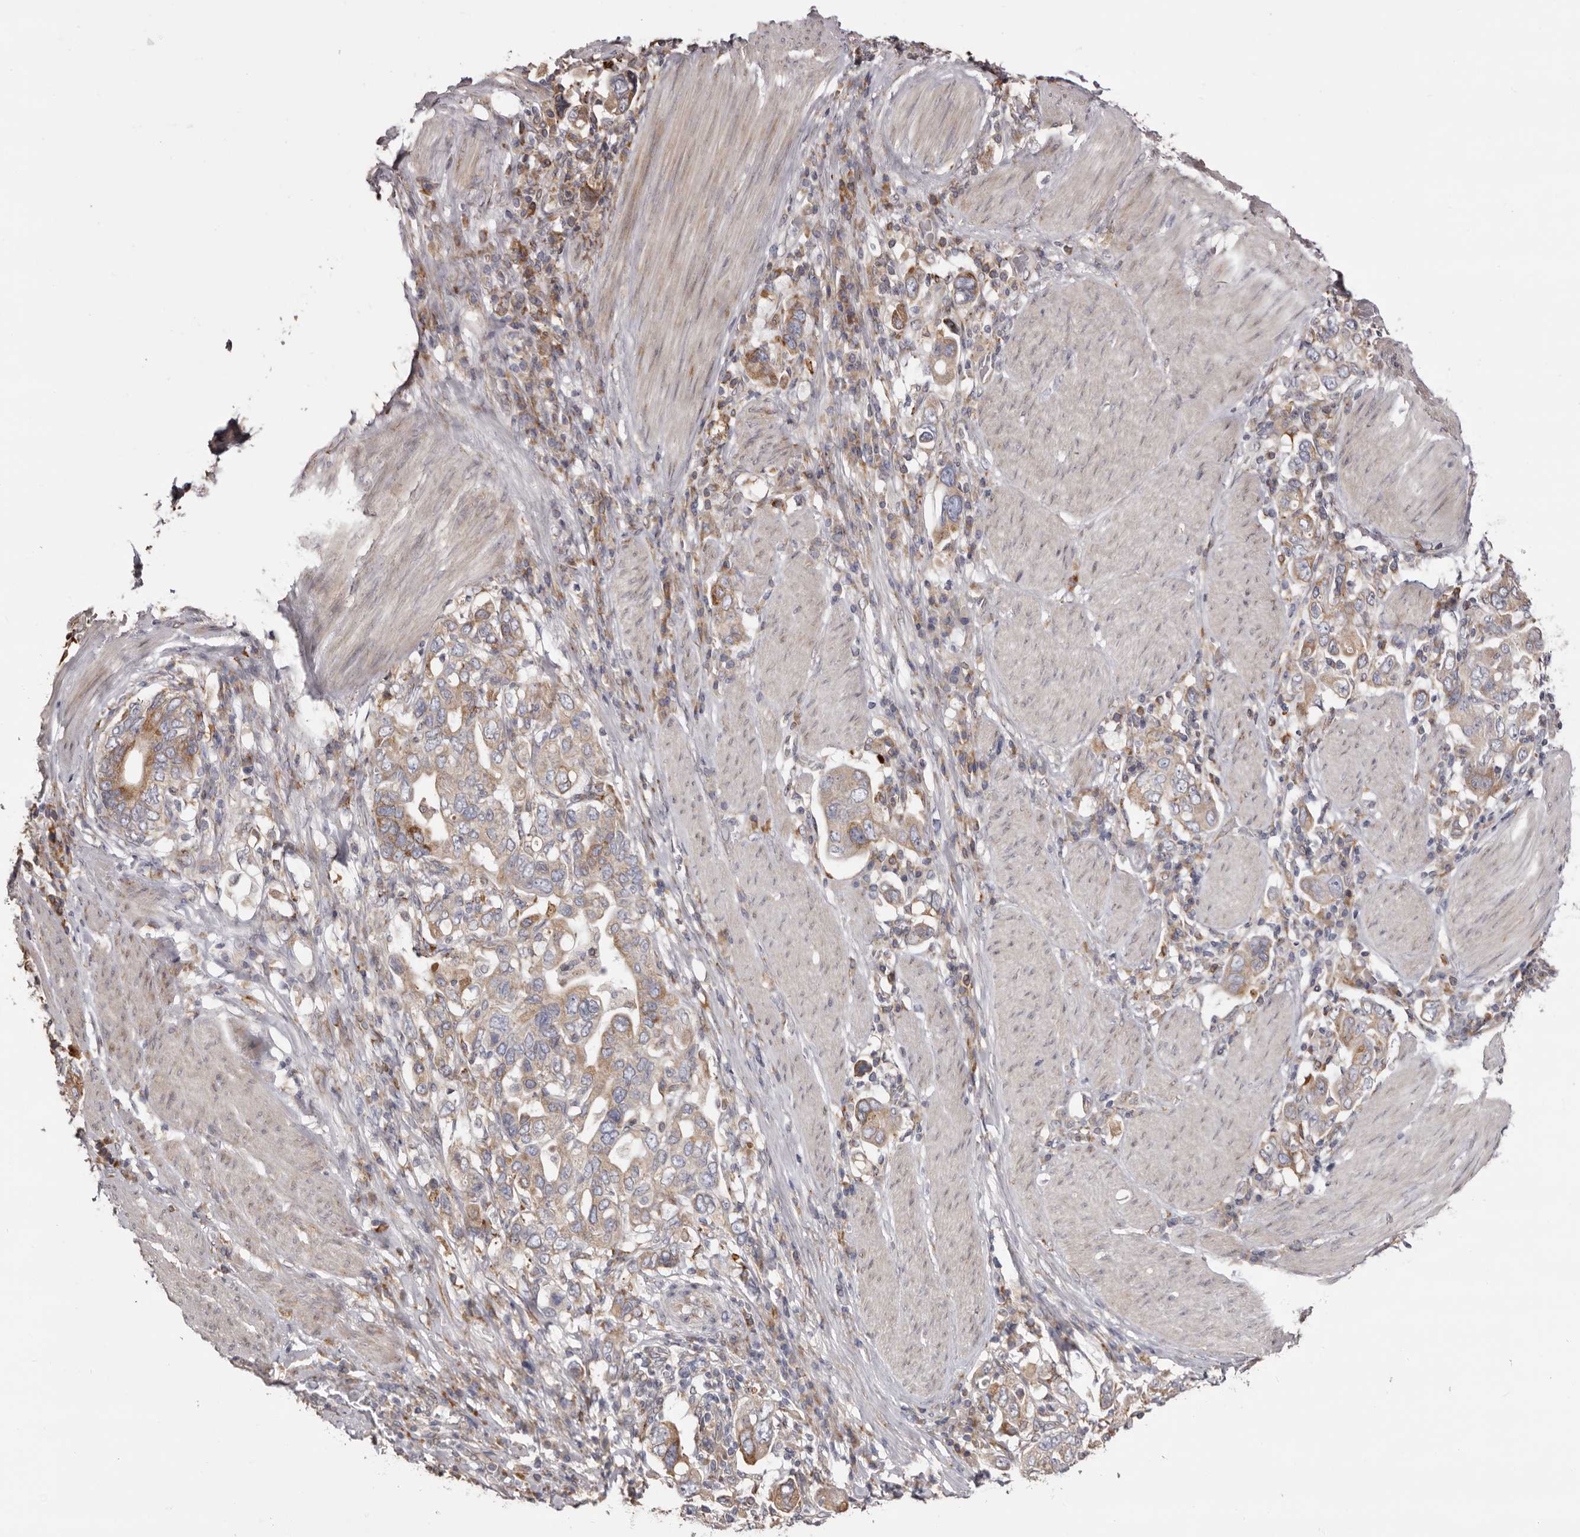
{"staining": {"intensity": "moderate", "quantity": ">75%", "location": "cytoplasmic/membranous"}, "tissue": "stomach cancer", "cell_type": "Tumor cells", "image_type": "cancer", "snomed": [{"axis": "morphology", "description": "Adenocarcinoma, NOS"}, {"axis": "topography", "description": "Stomach, upper"}], "caption": "Brown immunohistochemical staining in human stomach cancer (adenocarcinoma) displays moderate cytoplasmic/membranous positivity in about >75% of tumor cells. (IHC, brightfield microscopy, high magnification).", "gene": "PIGX", "patient": {"sex": "male", "age": 62}}